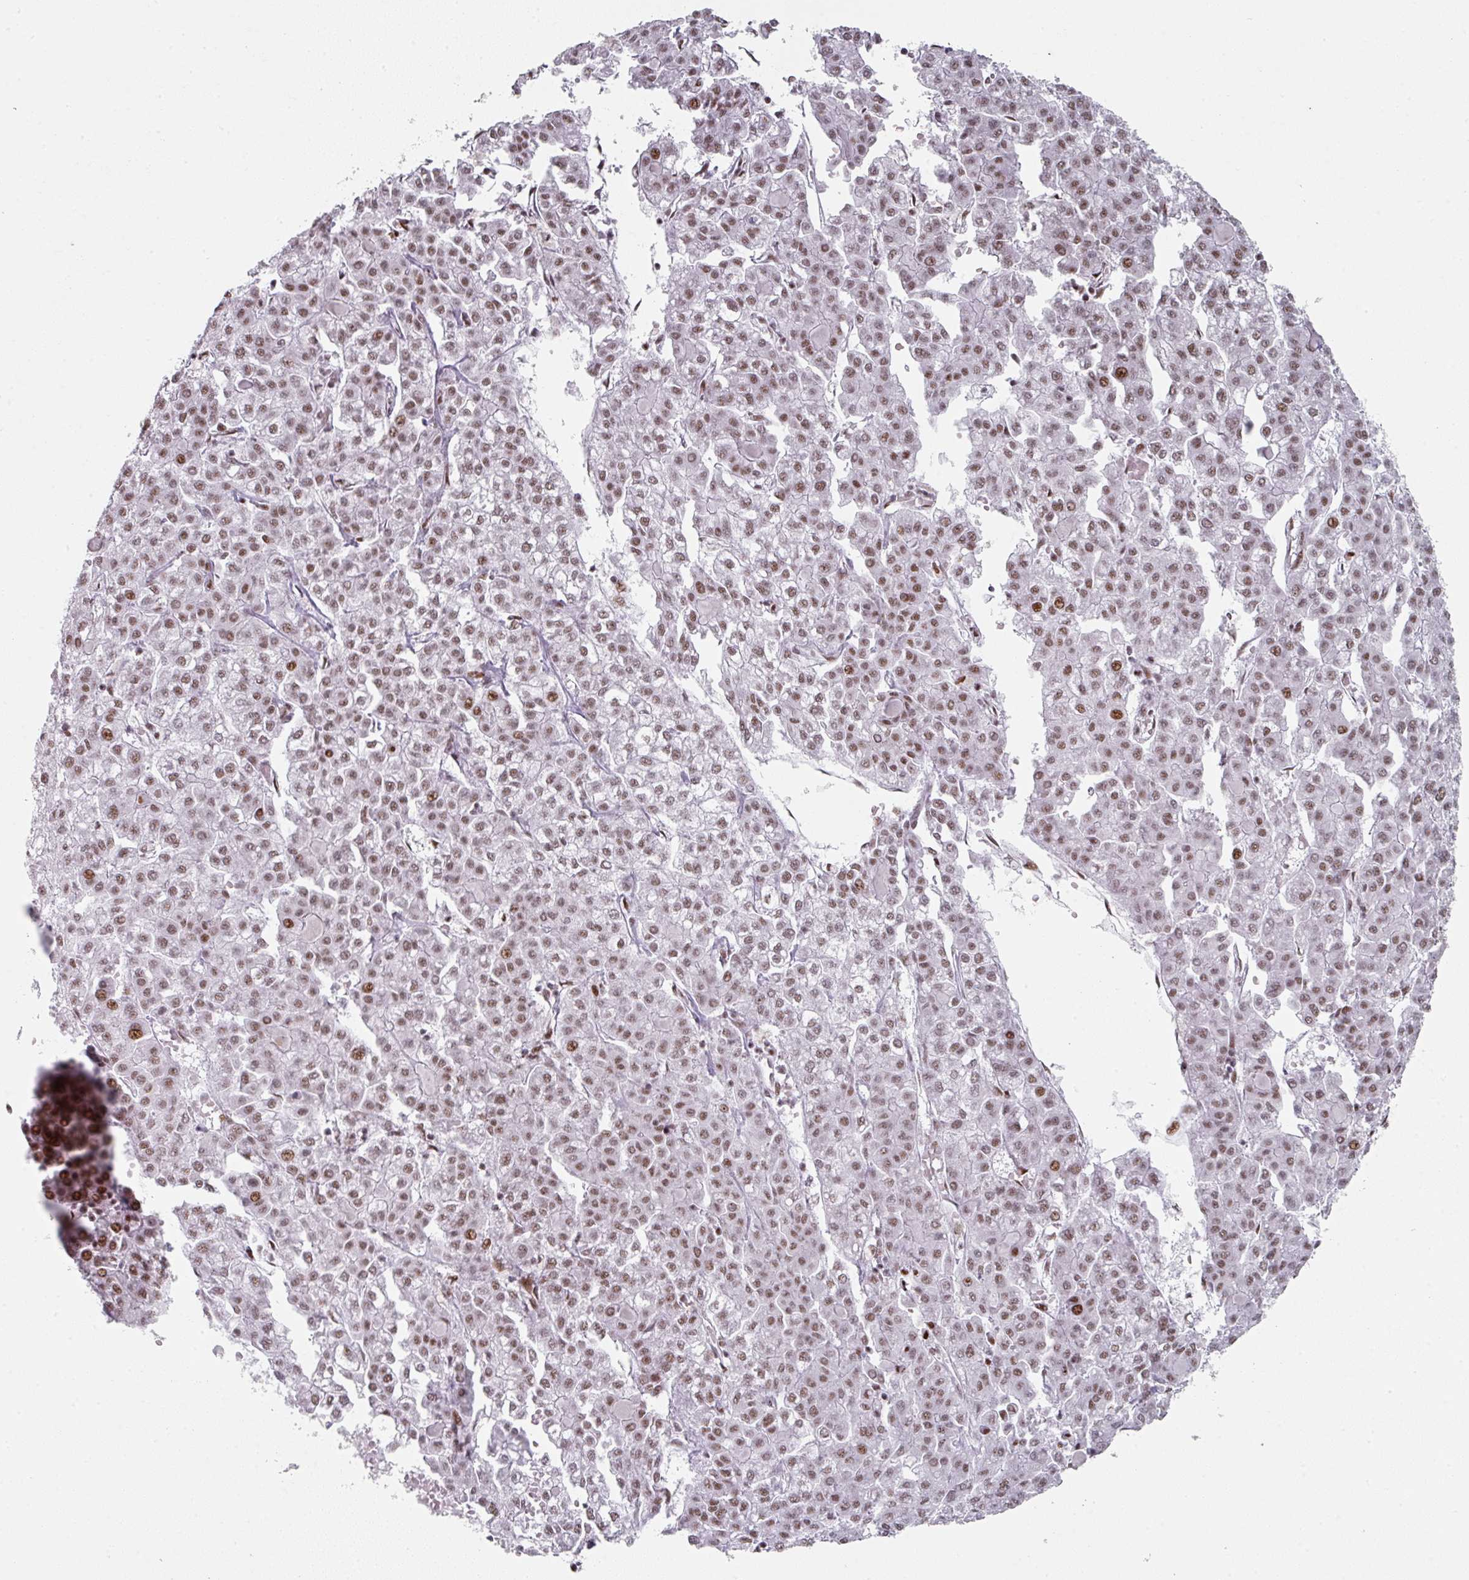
{"staining": {"intensity": "moderate", "quantity": ">75%", "location": "nuclear"}, "tissue": "liver cancer", "cell_type": "Tumor cells", "image_type": "cancer", "snomed": [{"axis": "morphology", "description": "Carcinoma, Hepatocellular, NOS"}, {"axis": "topography", "description": "Liver"}], "caption": "This is an image of immunohistochemistry (IHC) staining of liver hepatocellular carcinoma, which shows moderate positivity in the nuclear of tumor cells.", "gene": "SF3B5", "patient": {"sex": "female", "age": 43}}